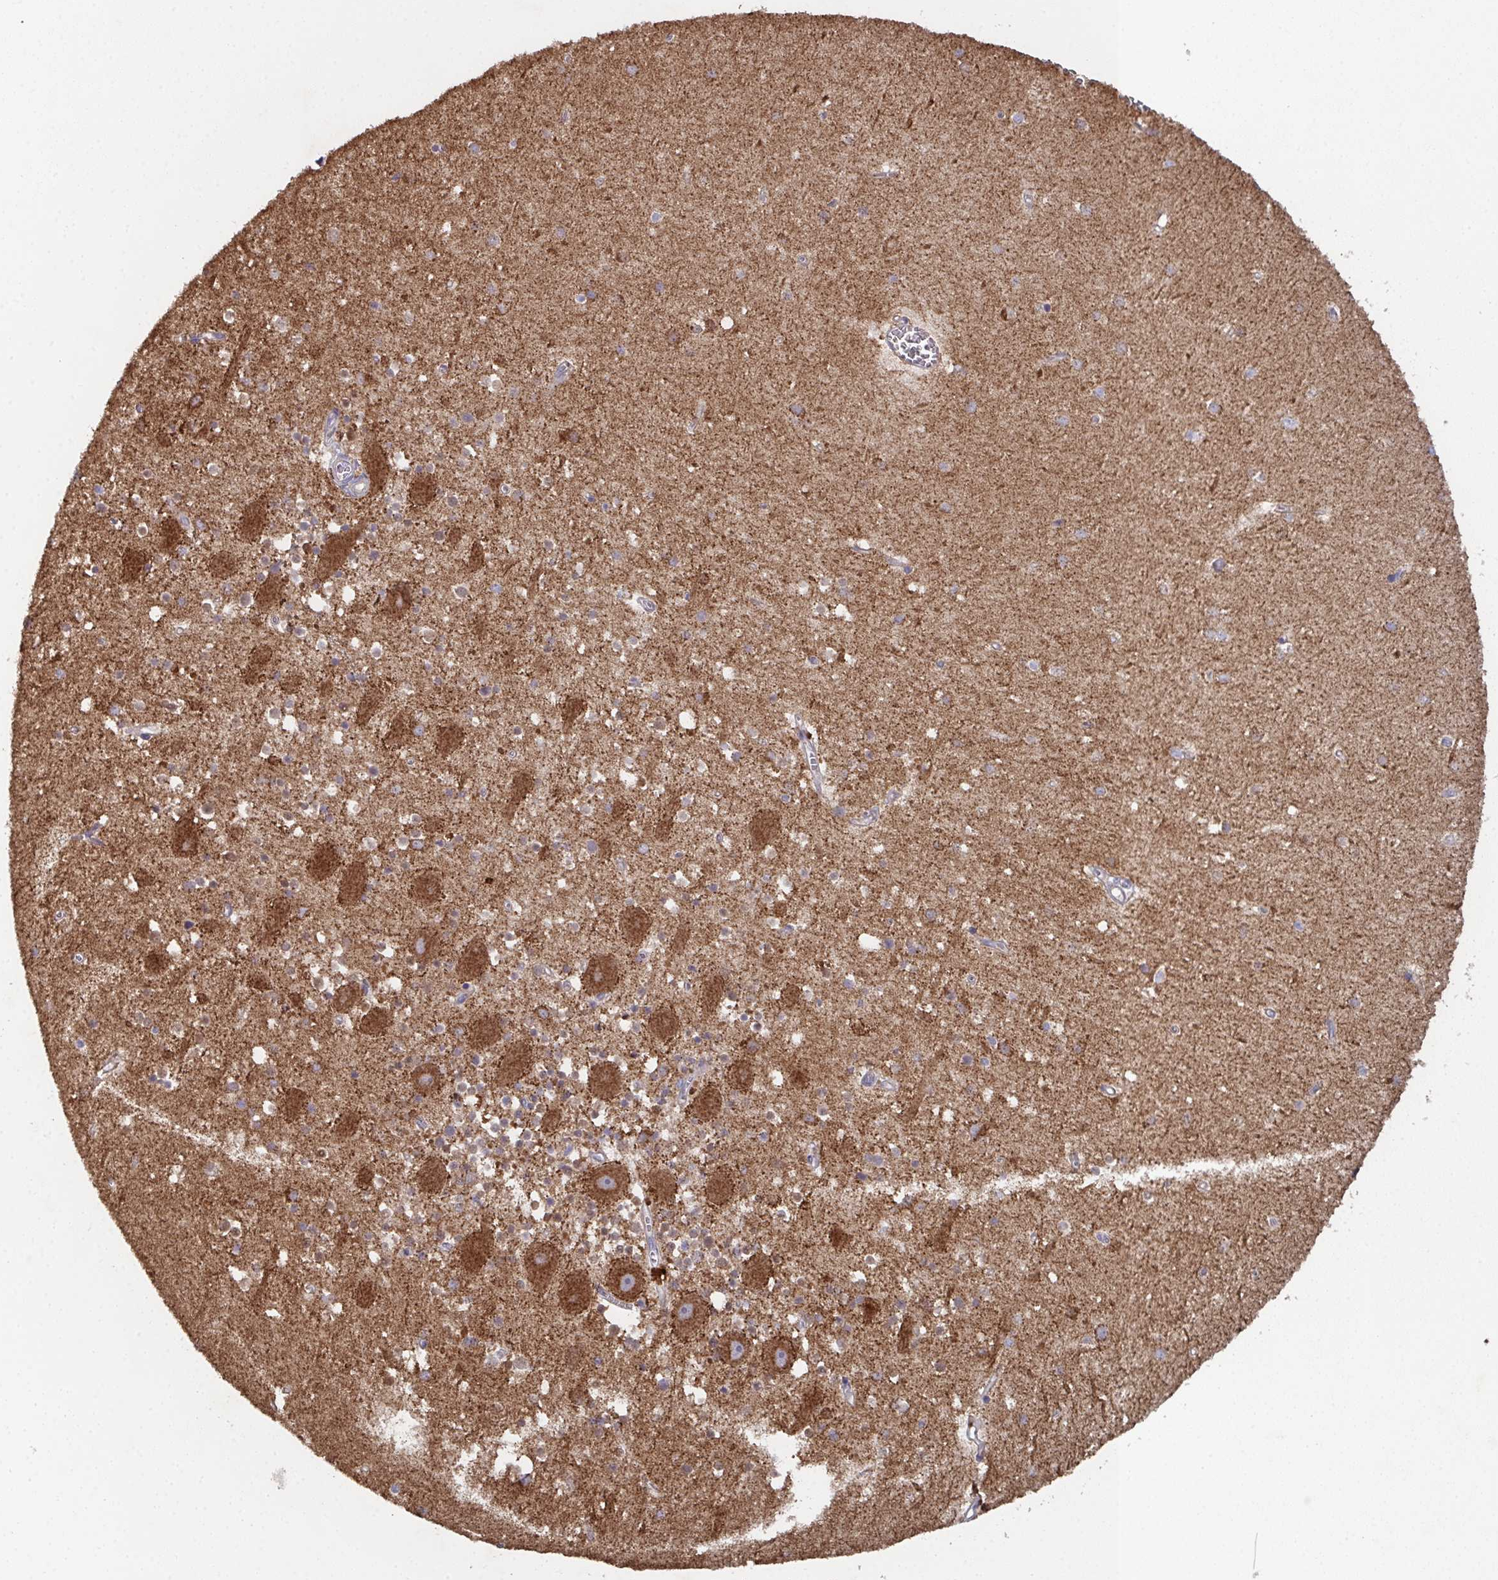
{"staining": {"intensity": "negative", "quantity": "none", "location": "none"}, "tissue": "cerebellum", "cell_type": "Cells in granular layer", "image_type": "normal", "snomed": [{"axis": "morphology", "description": "Normal tissue, NOS"}, {"axis": "topography", "description": "Cerebellum"}], "caption": "A high-resolution image shows immunohistochemistry (IHC) staining of benign cerebellum, which displays no significant staining in cells in granular layer. The staining is performed using DAB (3,3'-diaminobenzidine) brown chromogen with nuclei counter-stained in using hematoxylin.", "gene": "MT", "patient": {"sex": "male", "age": 54}}